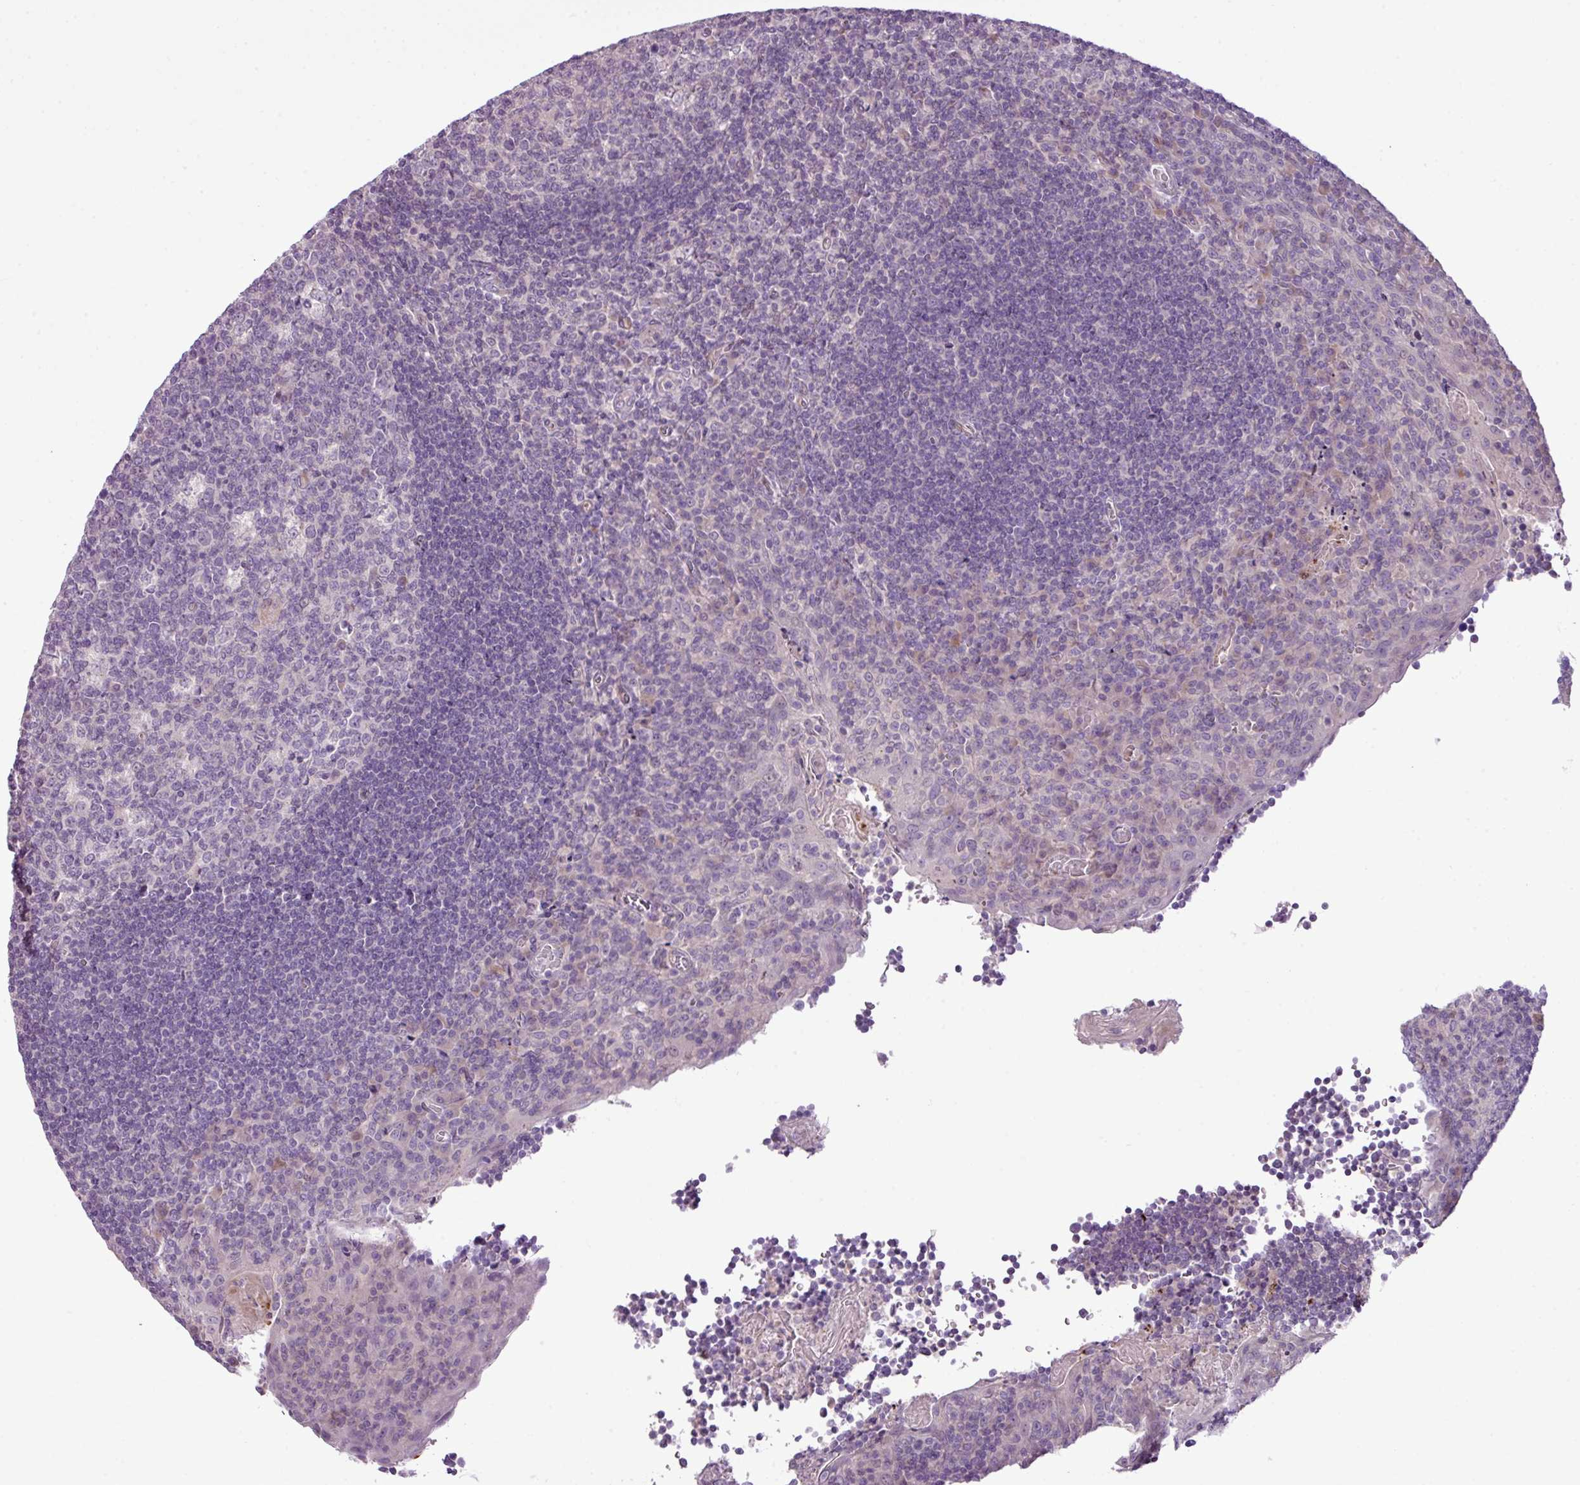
{"staining": {"intensity": "negative", "quantity": "none", "location": "none"}, "tissue": "tonsil", "cell_type": "Germinal center cells", "image_type": "normal", "snomed": [{"axis": "morphology", "description": "Normal tissue, NOS"}, {"axis": "topography", "description": "Tonsil"}], "caption": "Tonsil stained for a protein using IHC demonstrates no staining germinal center cells.", "gene": "DNAJB13", "patient": {"sex": "male", "age": 17}}